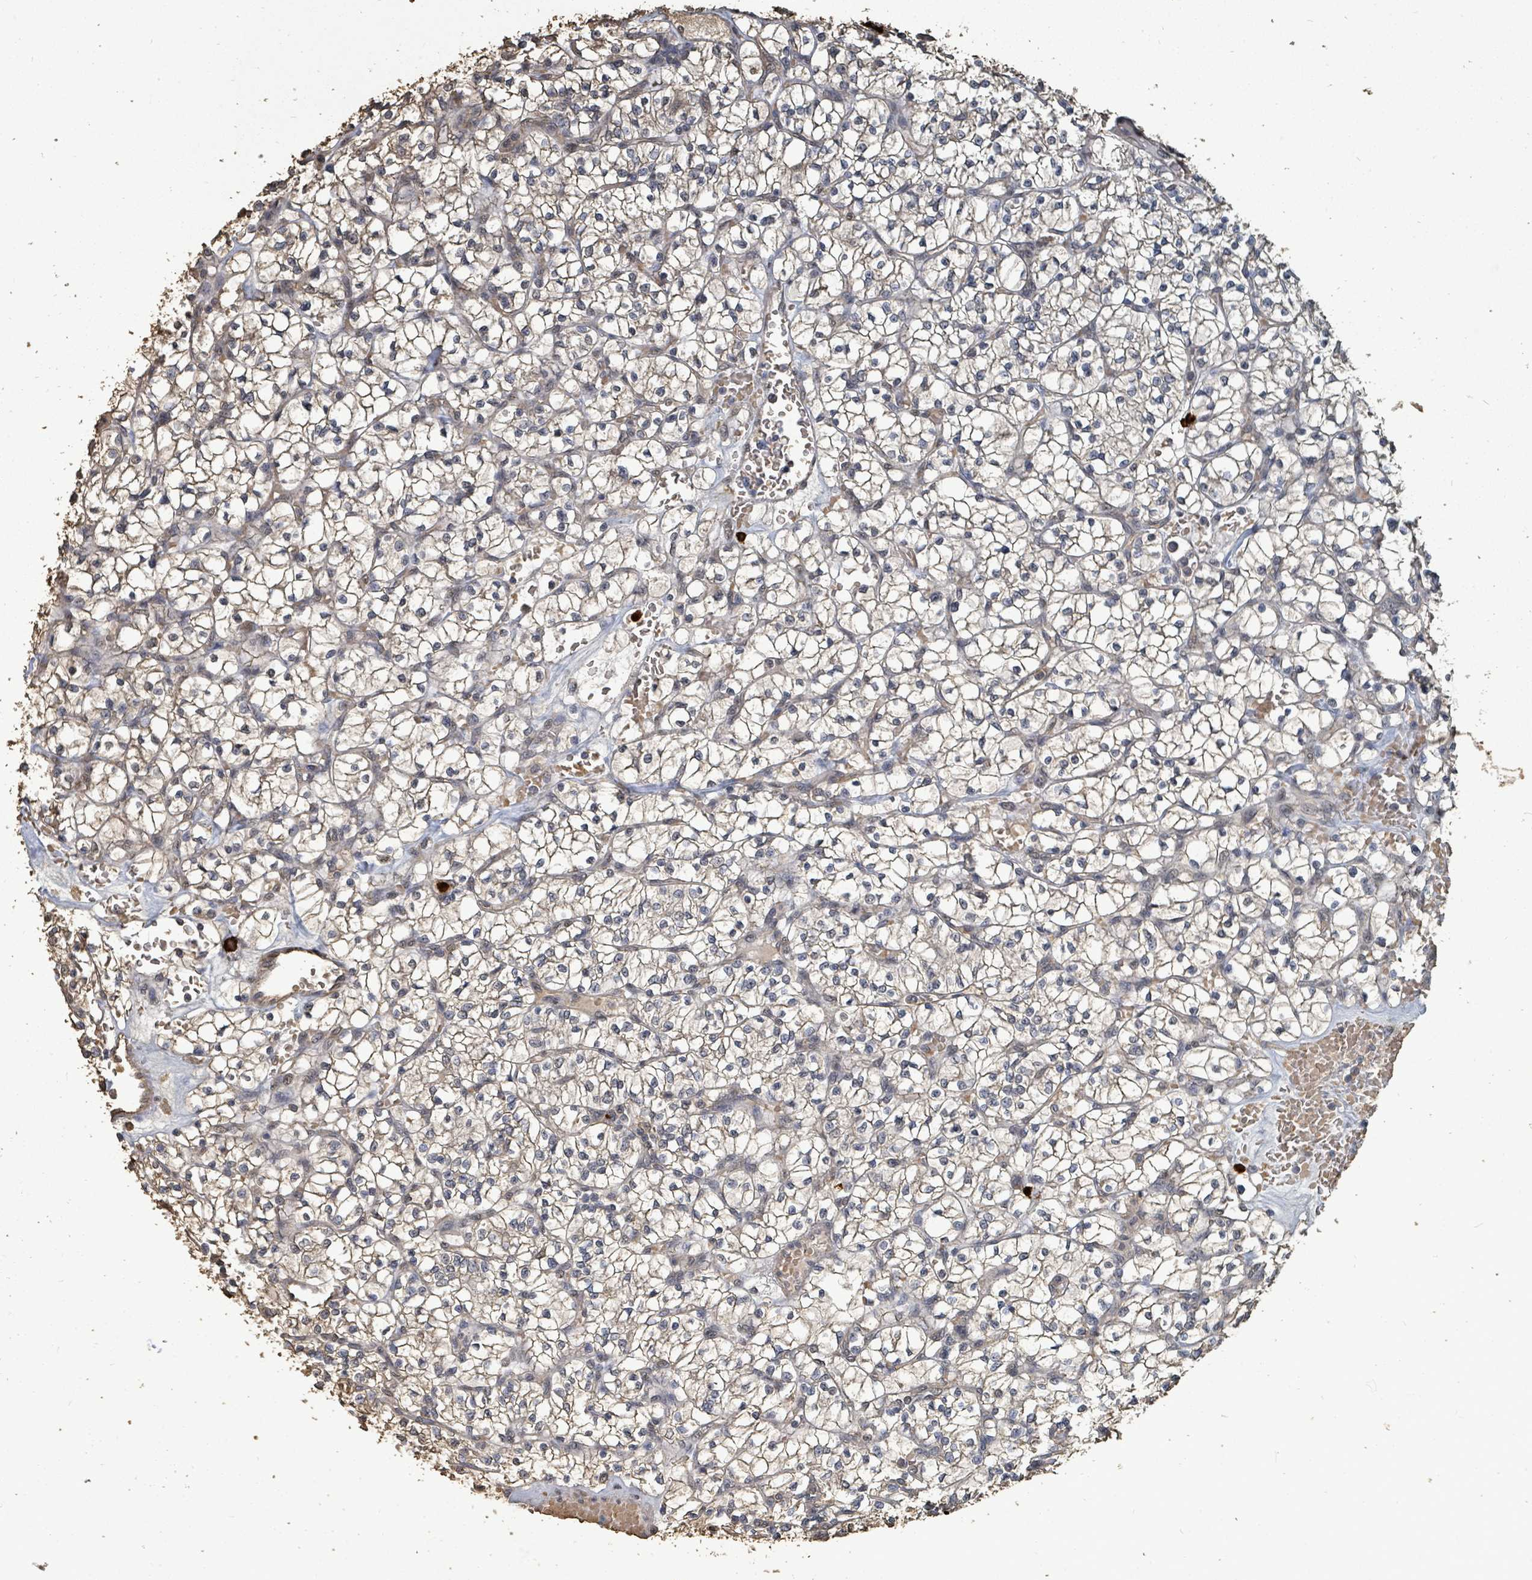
{"staining": {"intensity": "weak", "quantity": "<25%", "location": "cytoplasmic/membranous"}, "tissue": "renal cancer", "cell_type": "Tumor cells", "image_type": "cancer", "snomed": [{"axis": "morphology", "description": "Adenocarcinoma, NOS"}, {"axis": "topography", "description": "Kidney"}], "caption": "Tumor cells show no significant protein positivity in renal cancer (adenocarcinoma). (Immunohistochemistry, brightfield microscopy, high magnification).", "gene": "C6orf52", "patient": {"sex": "female", "age": 64}}